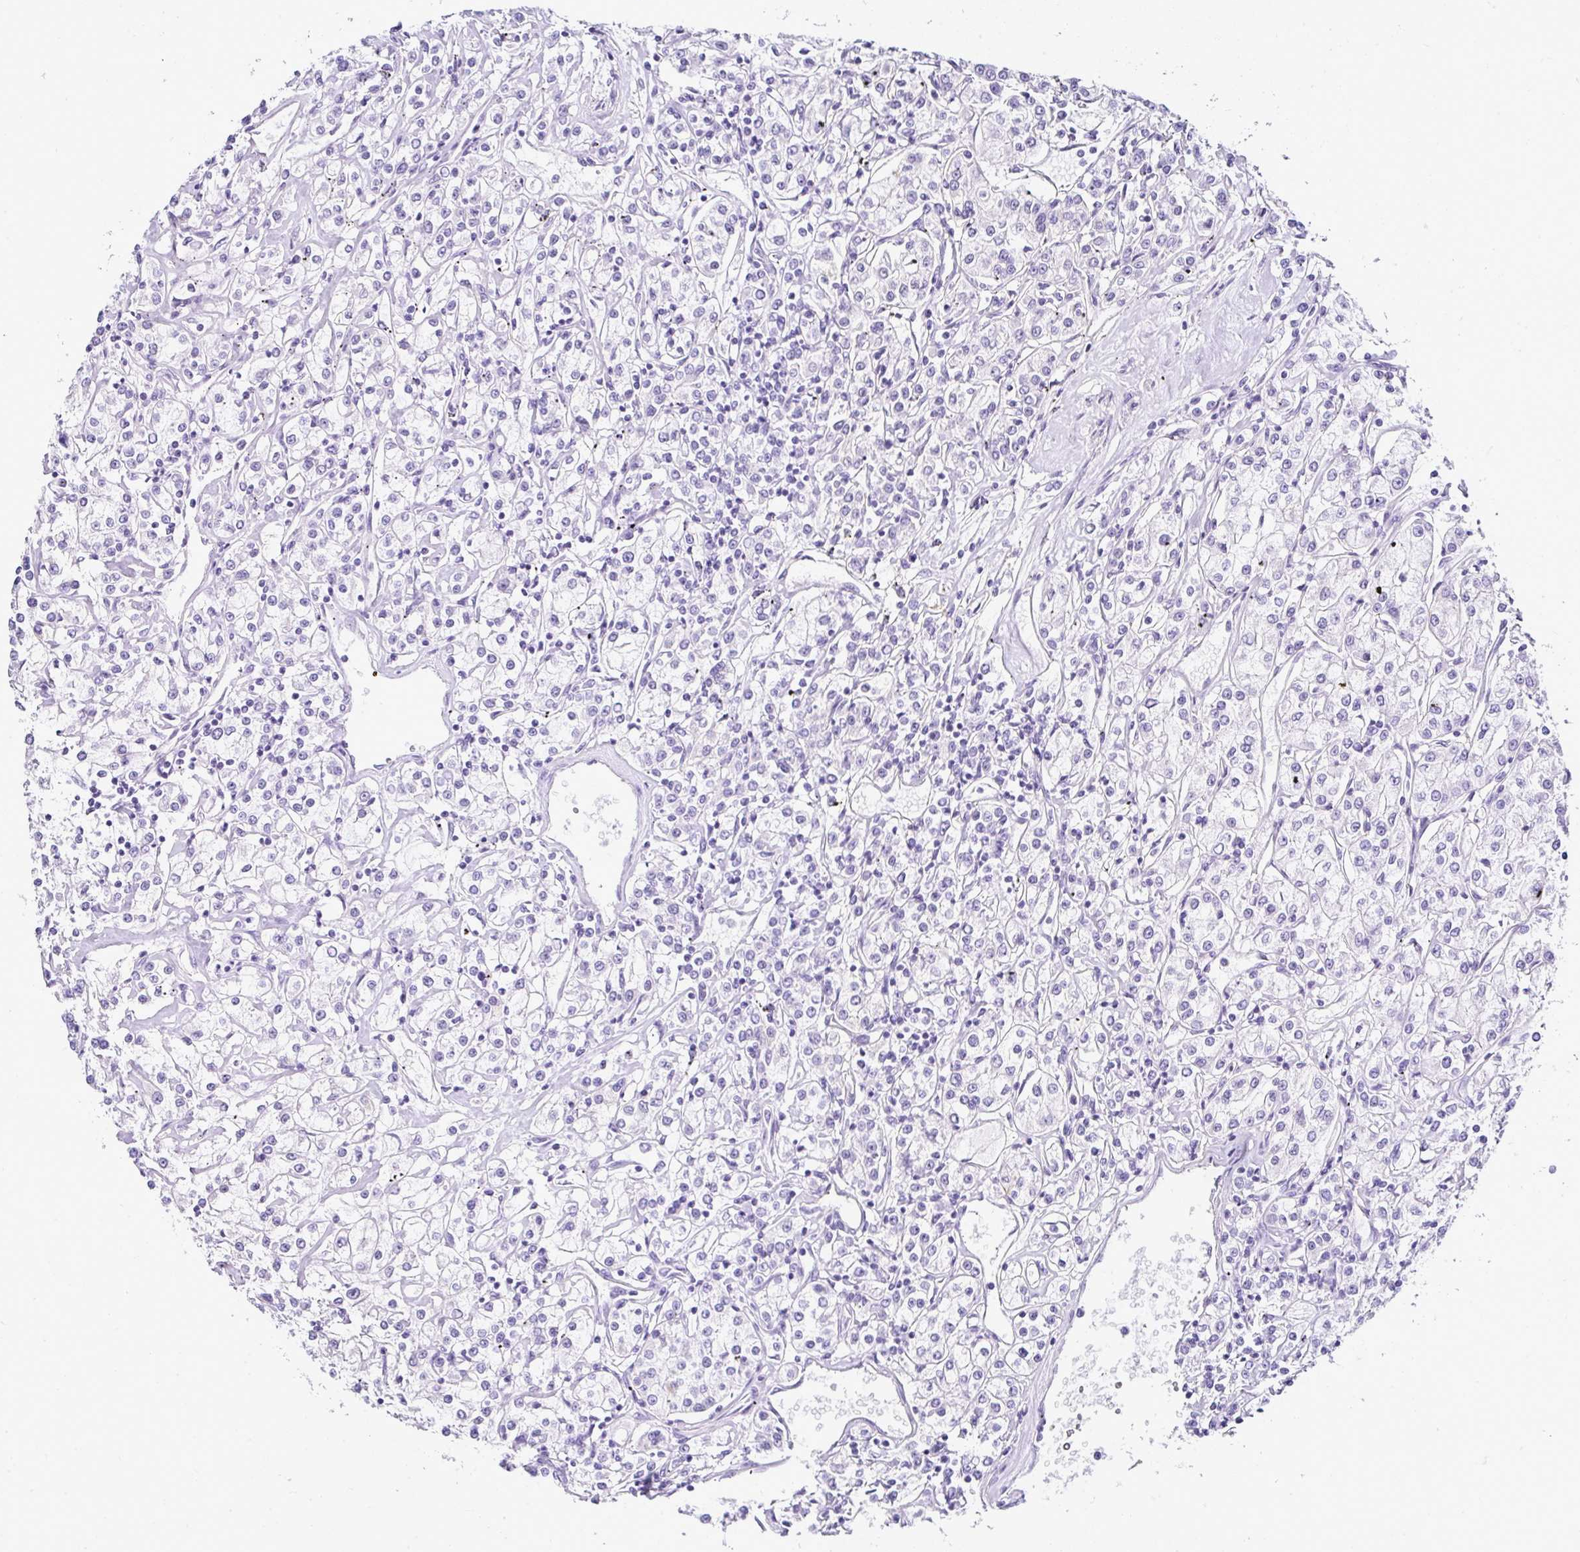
{"staining": {"intensity": "negative", "quantity": "none", "location": "none"}, "tissue": "renal cancer", "cell_type": "Tumor cells", "image_type": "cancer", "snomed": [{"axis": "morphology", "description": "Adenocarcinoma, NOS"}, {"axis": "topography", "description": "Kidney"}], "caption": "There is no significant positivity in tumor cells of adenocarcinoma (renal).", "gene": "SERPINB3", "patient": {"sex": "female", "age": 59}}